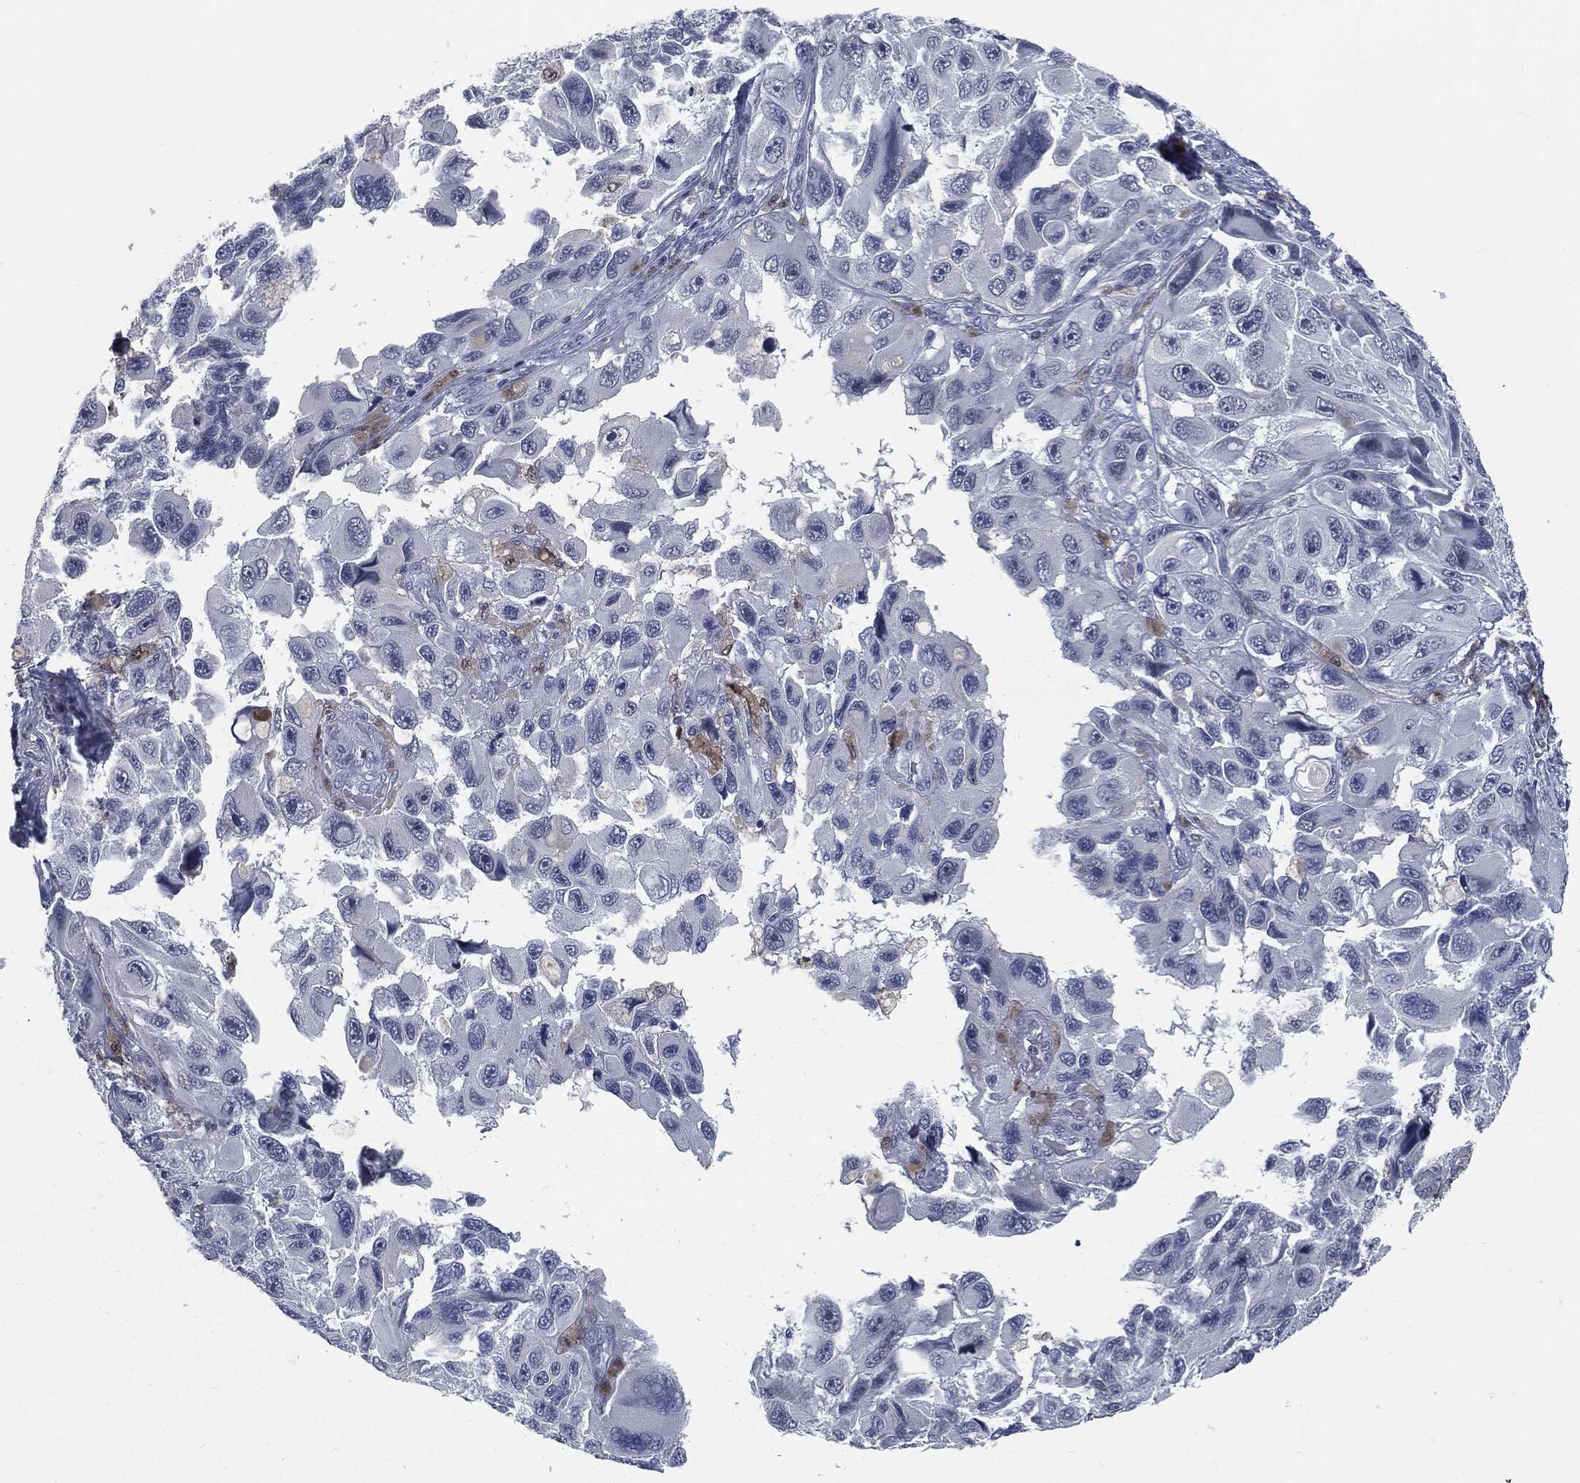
{"staining": {"intensity": "negative", "quantity": "none", "location": "none"}, "tissue": "melanoma", "cell_type": "Tumor cells", "image_type": "cancer", "snomed": [{"axis": "morphology", "description": "Malignant melanoma, NOS"}, {"axis": "topography", "description": "Skin"}], "caption": "Melanoma was stained to show a protein in brown. There is no significant expression in tumor cells. (Immunohistochemistry (ihc), brightfield microscopy, high magnification).", "gene": "PROM1", "patient": {"sex": "female", "age": 73}}